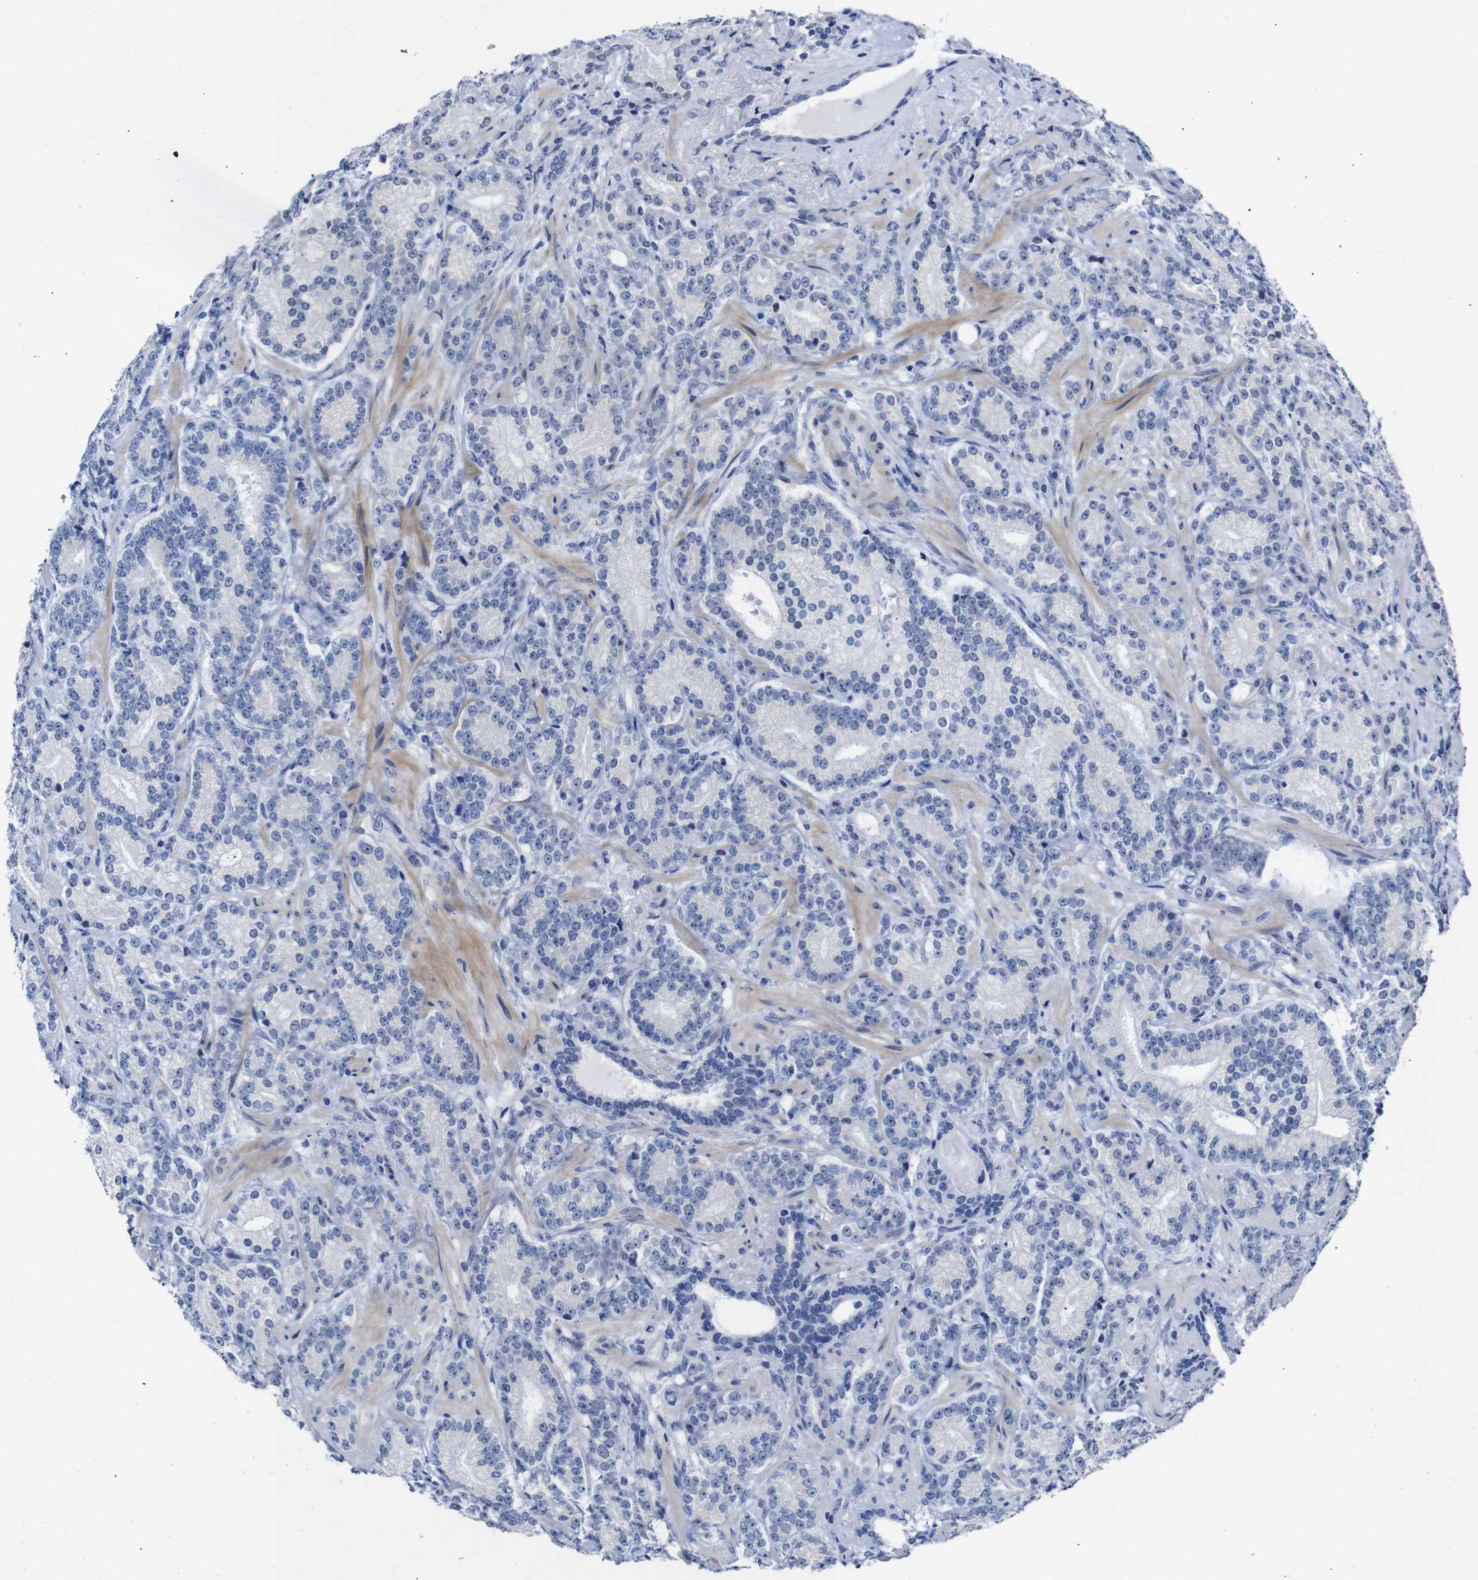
{"staining": {"intensity": "negative", "quantity": "none", "location": "none"}, "tissue": "prostate cancer", "cell_type": "Tumor cells", "image_type": "cancer", "snomed": [{"axis": "morphology", "description": "Adenocarcinoma, High grade"}, {"axis": "topography", "description": "Prostate"}], "caption": "This micrograph is of prostate cancer stained with immunohistochemistry to label a protein in brown with the nuclei are counter-stained blue. There is no positivity in tumor cells.", "gene": "TCEAL9", "patient": {"sex": "male", "age": 61}}